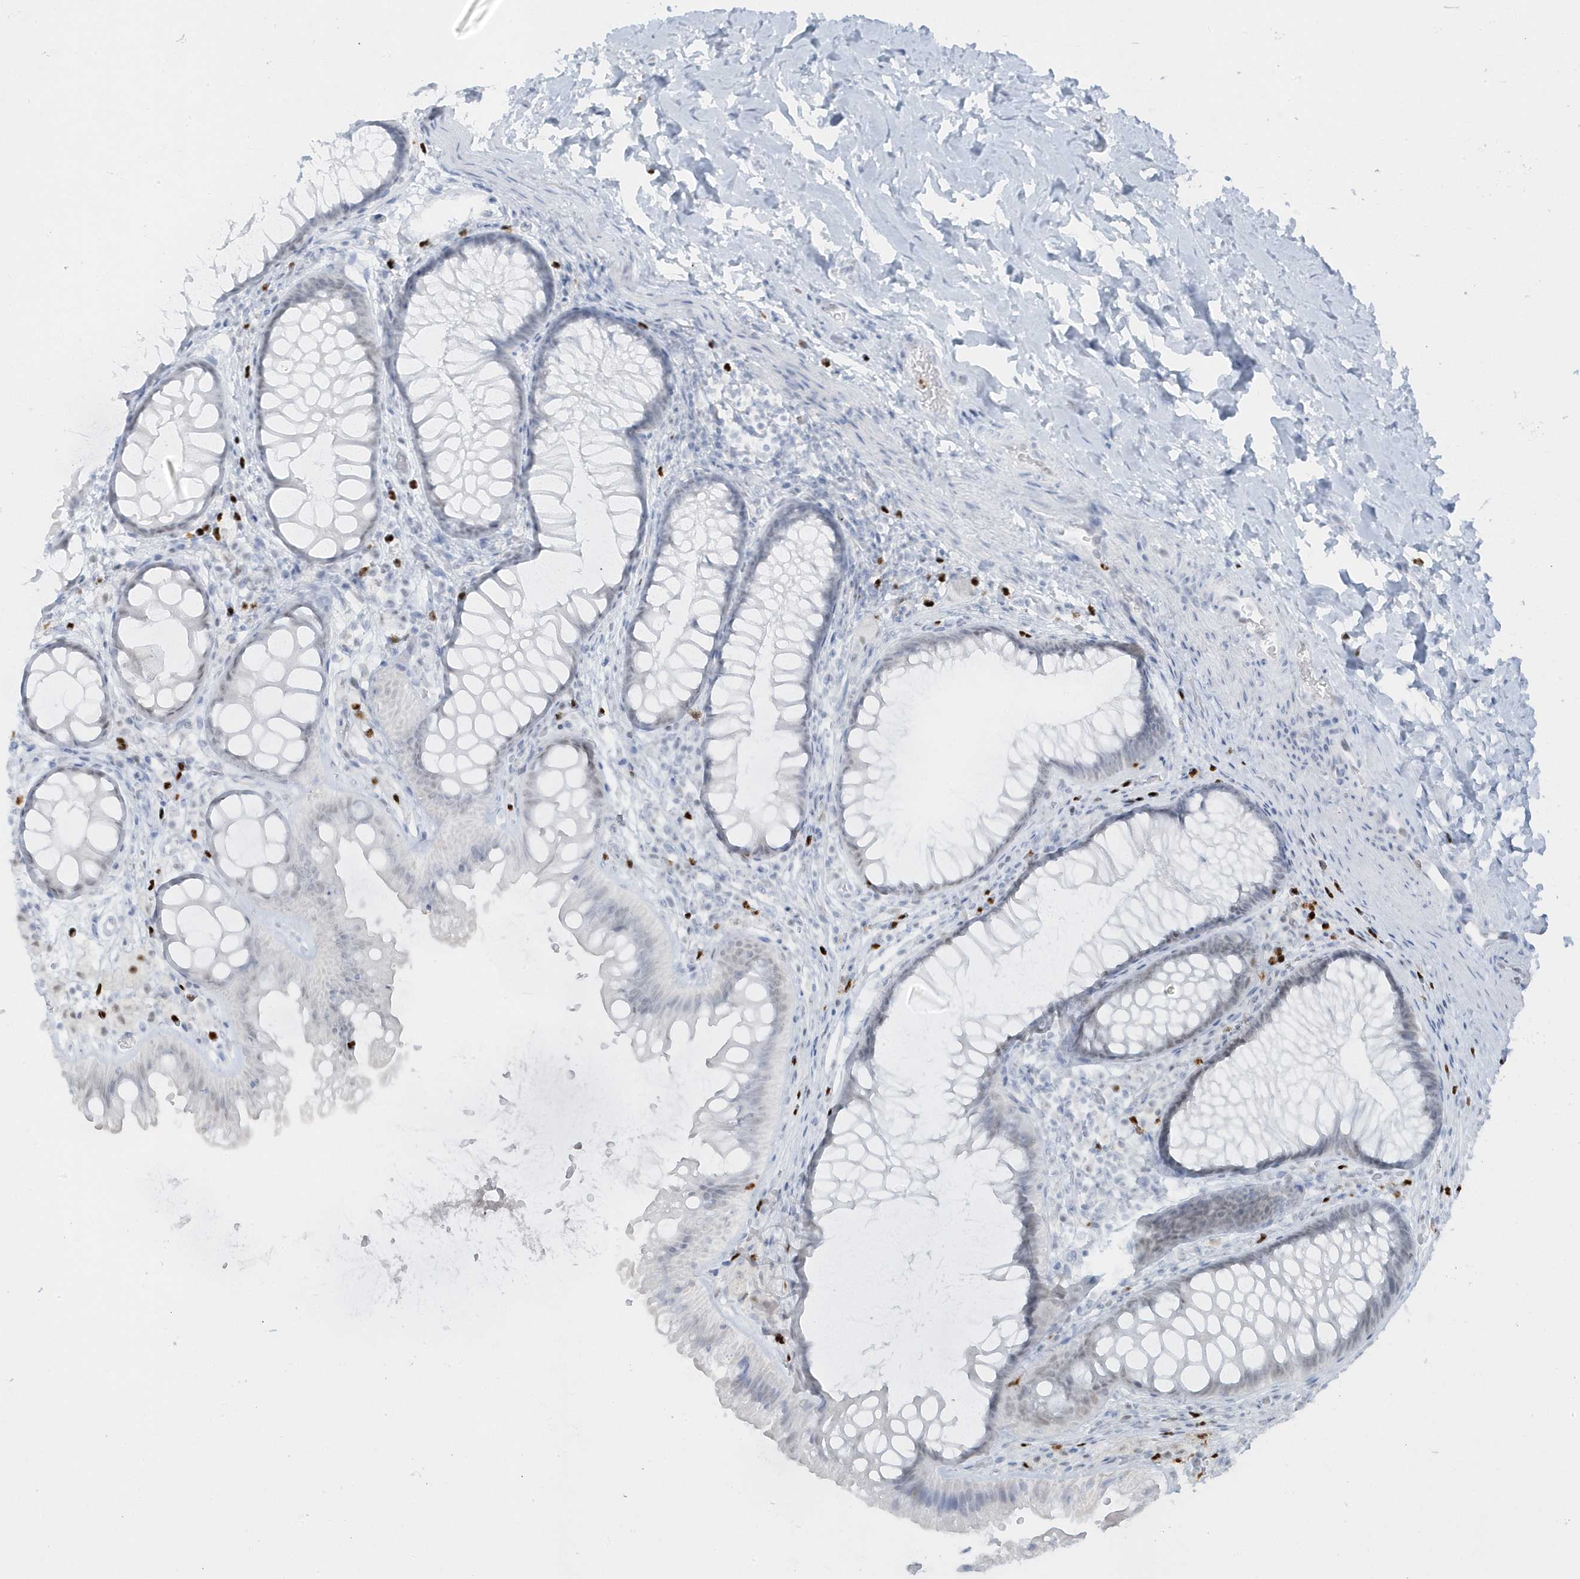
{"staining": {"intensity": "negative", "quantity": "none", "location": "none"}, "tissue": "colon", "cell_type": "Endothelial cells", "image_type": "normal", "snomed": [{"axis": "morphology", "description": "Normal tissue, NOS"}, {"axis": "topography", "description": "Colon"}], "caption": "Immunohistochemistry histopathology image of unremarkable colon: colon stained with DAB (3,3'-diaminobenzidine) exhibits no significant protein positivity in endothelial cells.", "gene": "SMIM34", "patient": {"sex": "female", "age": 62}}